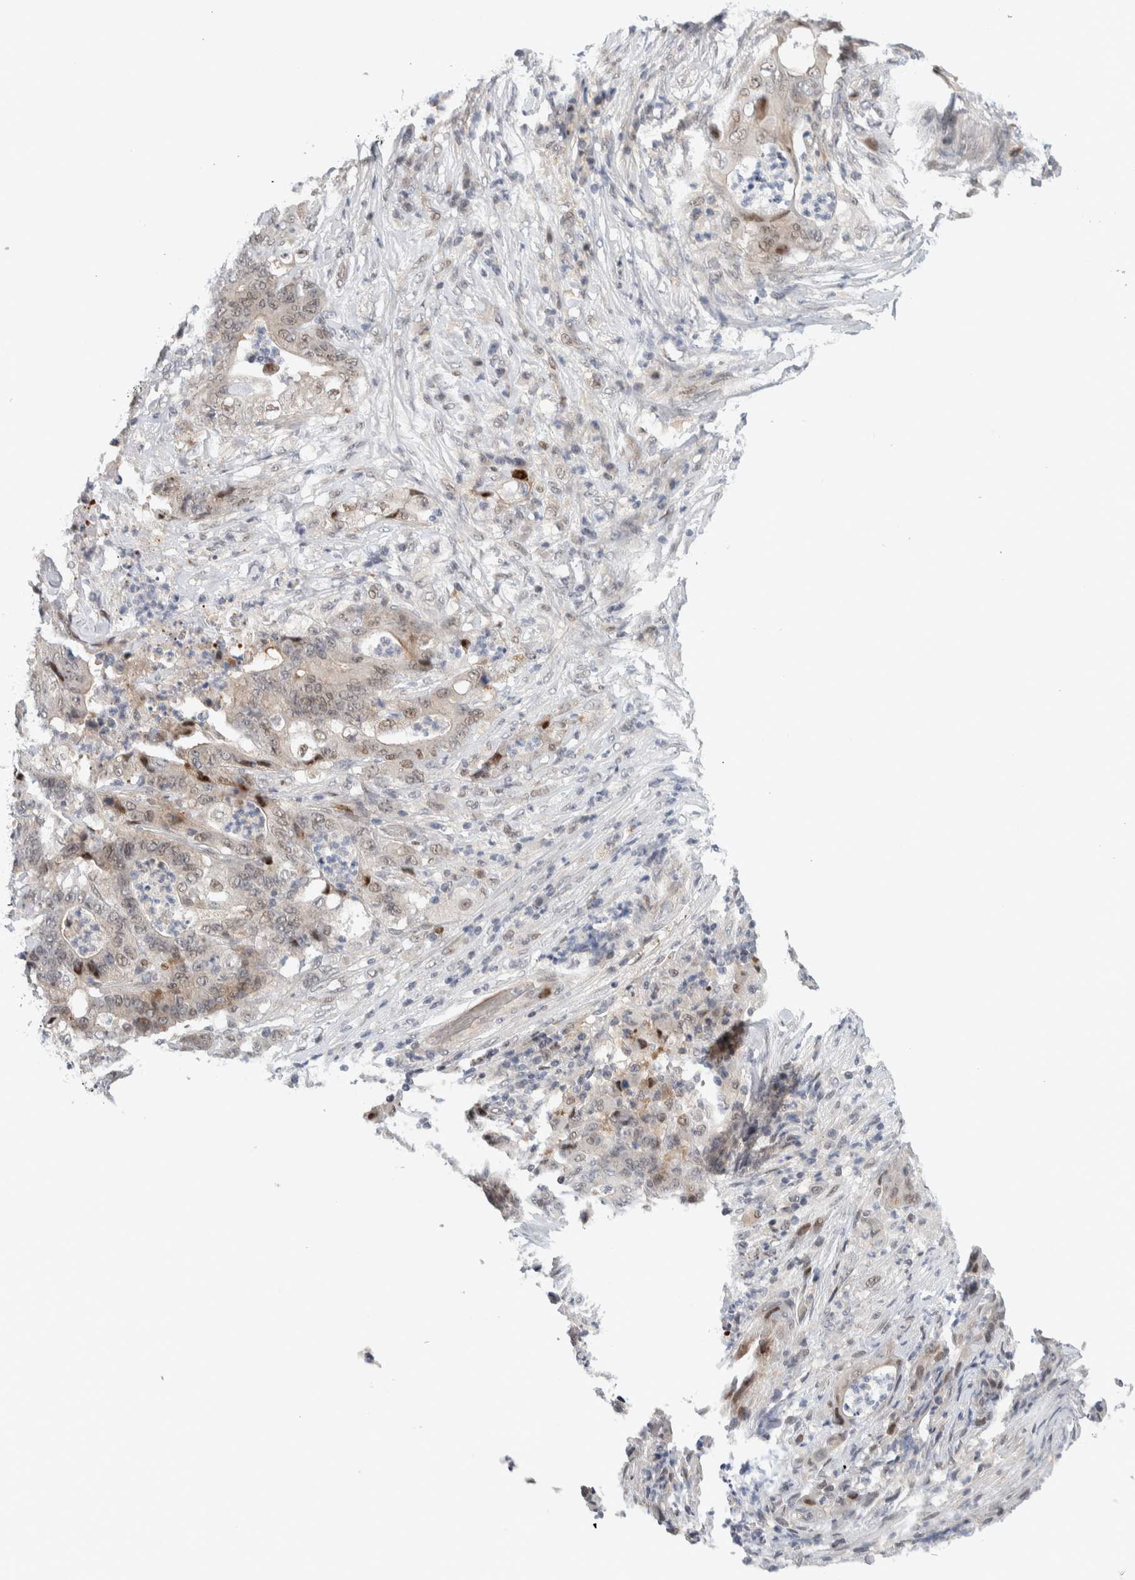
{"staining": {"intensity": "weak", "quantity": "<25%", "location": "nuclear"}, "tissue": "stomach cancer", "cell_type": "Tumor cells", "image_type": "cancer", "snomed": [{"axis": "morphology", "description": "Adenocarcinoma, NOS"}, {"axis": "topography", "description": "Stomach"}], "caption": "There is no significant staining in tumor cells of stomach cancer.", "gene": "NCR3LG1", "patient": {"sex": "female", "age": 73}}